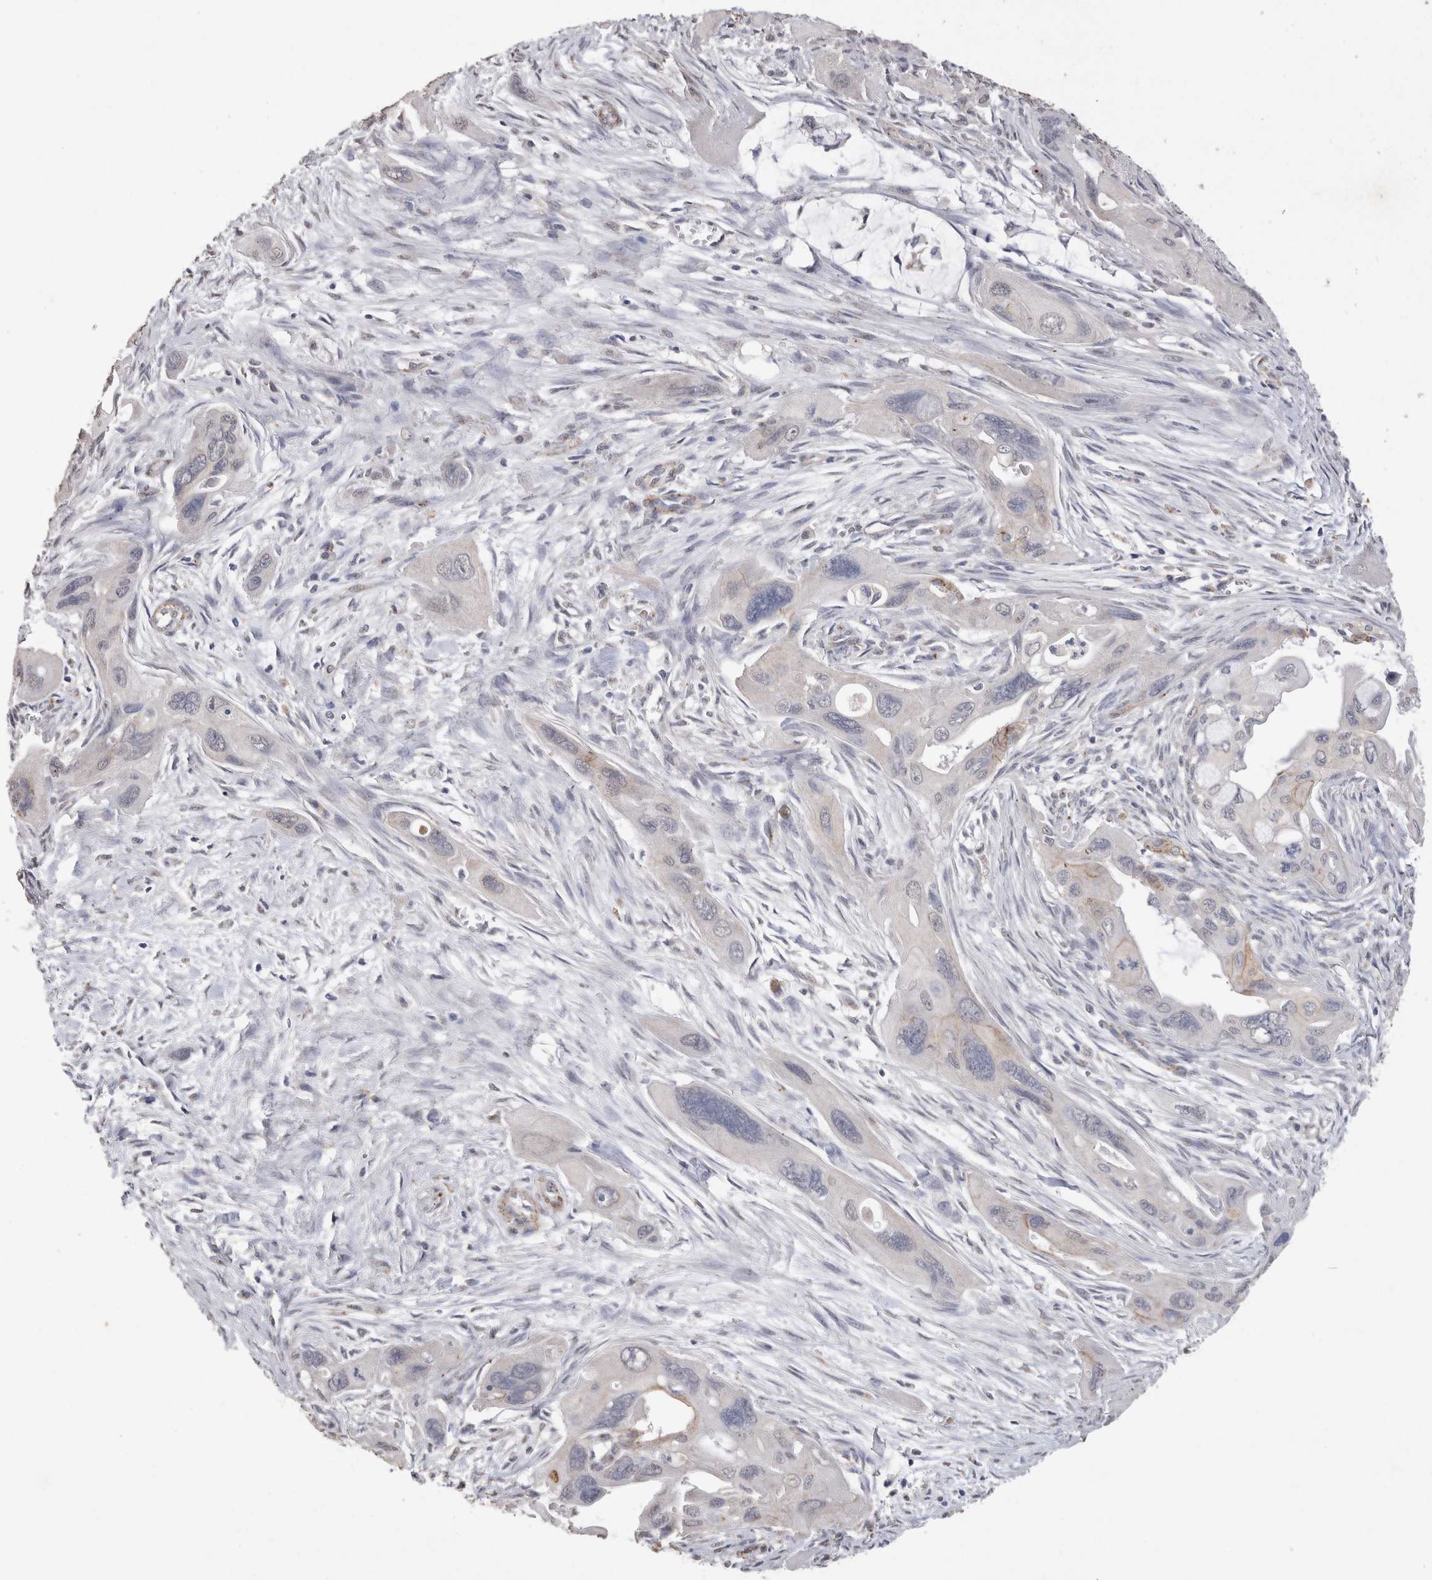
{"staining": {"intensity": "moderate", "quantity": "<25%", "location": "cytoplasmic/membranous"}, "tissue": "pancreatic cancer", "cell_type": "Tumor cells", "image_type": "cancer", "snomed": [{"axis": "morphology", "description": "Adenocarcinoma, NOS"}, {"axis": "topography", "description": "Pancreas"}], "caption": "Protein staining exhibits moderate cytoplasmic/membranous staining in about <25% of tumor cells in adenocarcinoma (pancreatic).", "gene": "CDH6", "patient": {"sex": "male", "age": 73}}